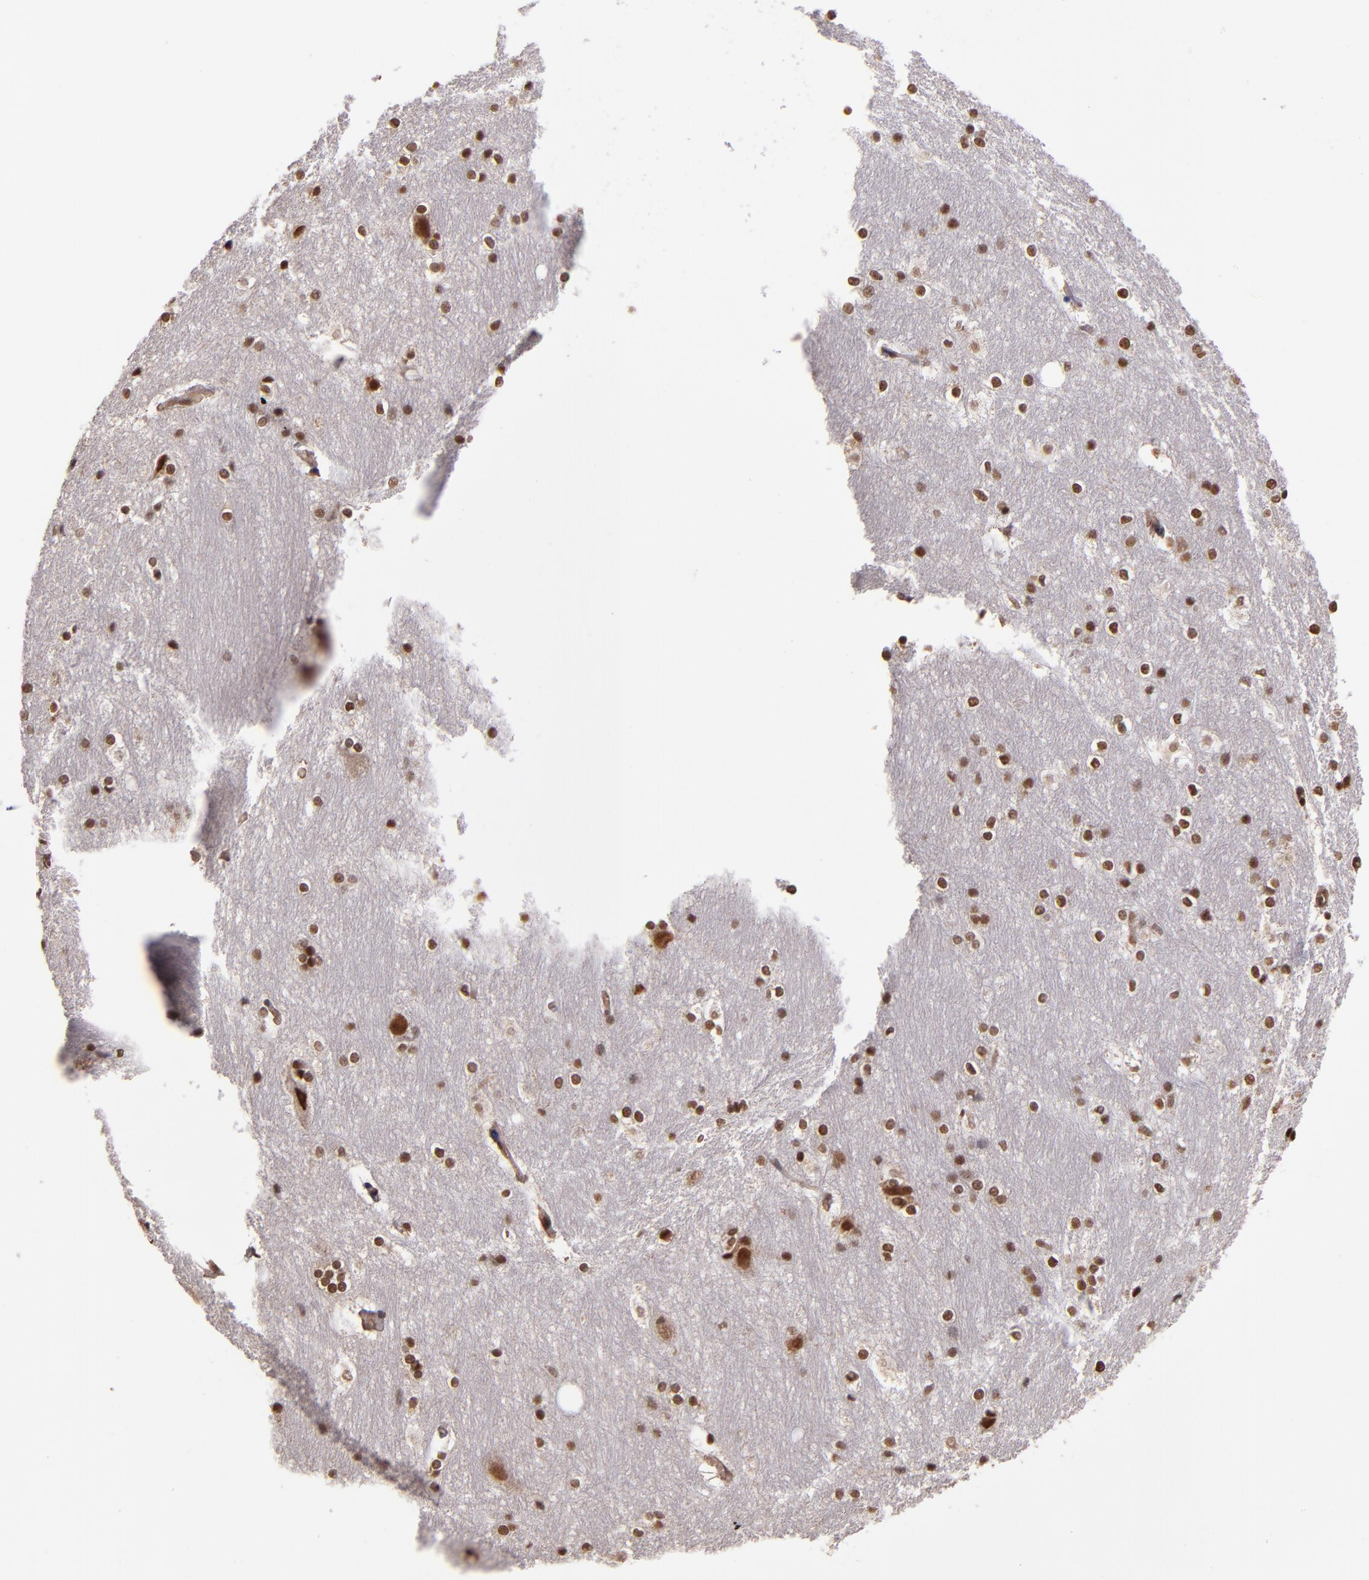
{"staining": {"intensity": "moderate", "quantity": ">75%", "location": "nuclear"}, "tissue": "hippocampus", "cell_type": "Glial cells", "image_type": "normal", "snomed": [{"axis": "morphology", "description": "Normal tissue, NOS"}, {"axis": "topography", "description": "Hippocampus"}], "caption": "A histopathology image of human hippocampus stained for a protein demonstrates moderate nuclear brown staining in glial cells.", "gene": "TERF2", "patient": {"sex": "female", "age": 19}}